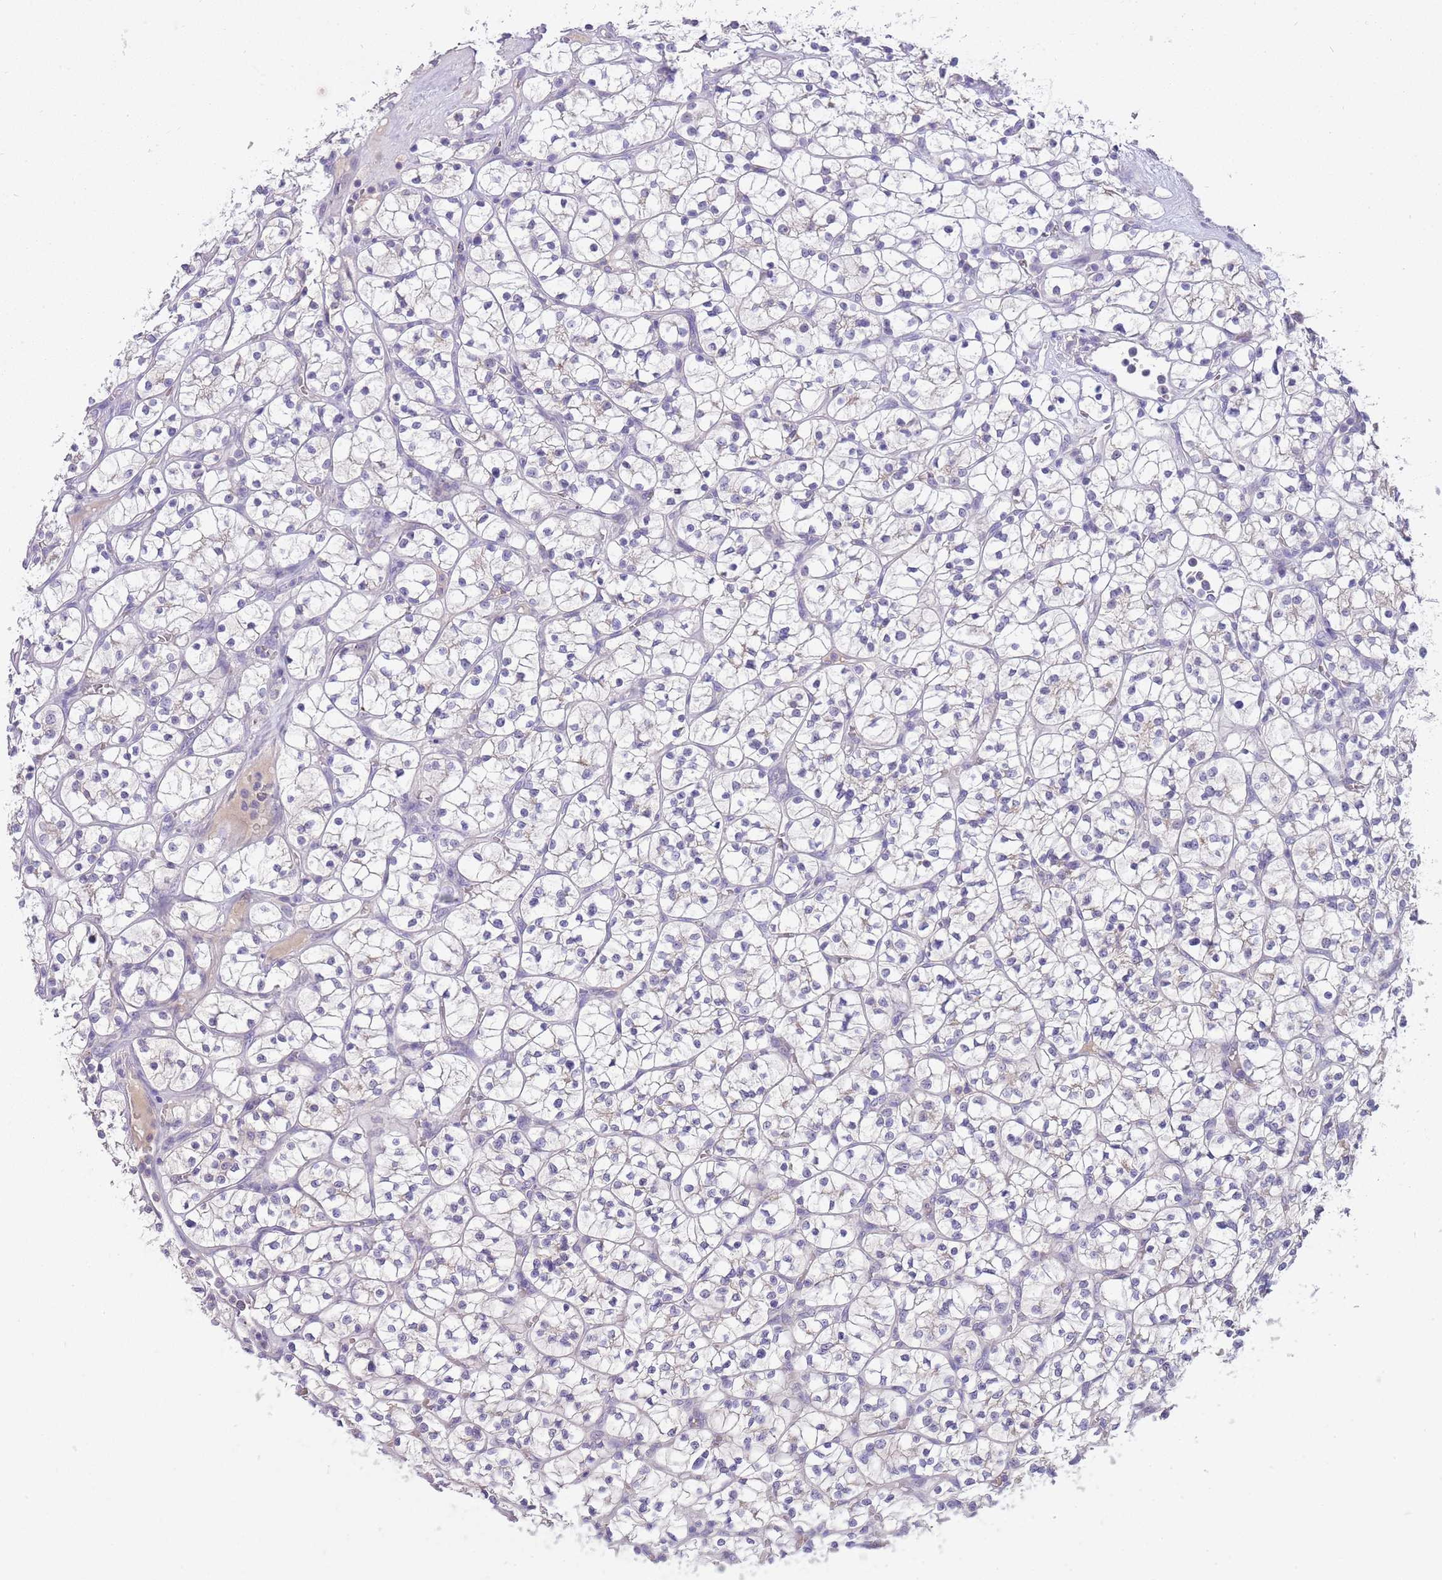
{"staining": {"intensity": "negative", "quantity": "none", "location": "none"}, "tissue": "renal cancer", "cell_type": "Tumor cells", "image_type": "cancer", "snomed": [{"axis": "morphology", "description": "Adenocarcinoma, NOS"}, {"axis": "topography", "description": "Kidney"}], "caption": "DAB (3,3'-diaminobenzidine) immunohistochemical staining of human adenocarcinoma (renal) reveals no significant positivity in tumor cells.", "gene": "CFAP73", "patient": {"sex": "female", "age": 64}}